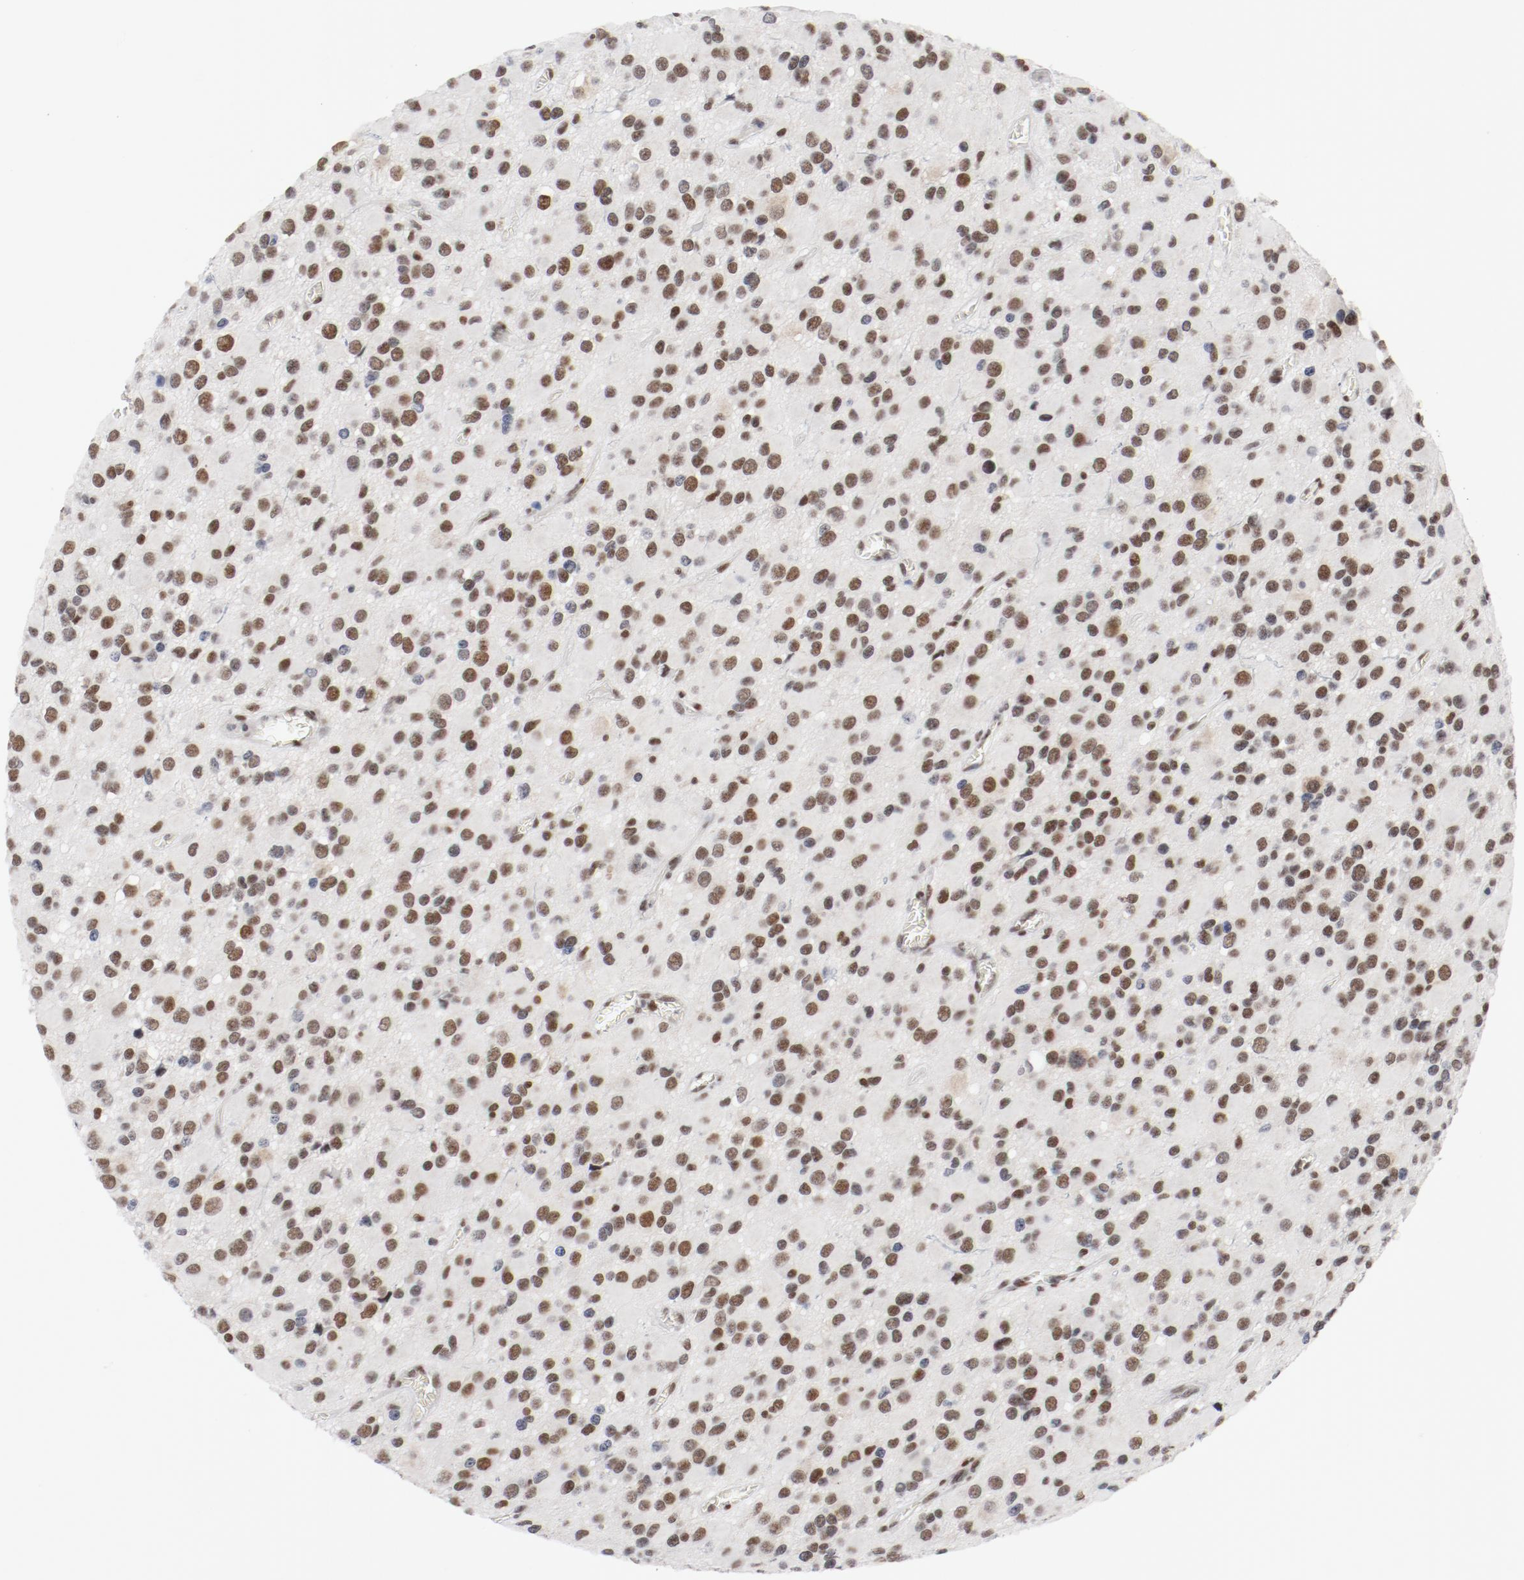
{"staining": {"intensity": "moderate", "quantity": ">75%", "location": "nuclear"}, "tissue": "glioma", "cell_type": "Tumor cells", "image_type": "cancer", "snomed": [{"axis": "morphology", "description": "Glioma, malignant, Low grade"}, {"axis": "topography", "description": "Brain"}], "caption": "Protein expression by immunohistochemistry (IHC) reveals moderate nuclear expression in approximately >75% of tumor cells in glioma.", "gene": "ARNT", "patient": {"sex": "male", "age": 42}}